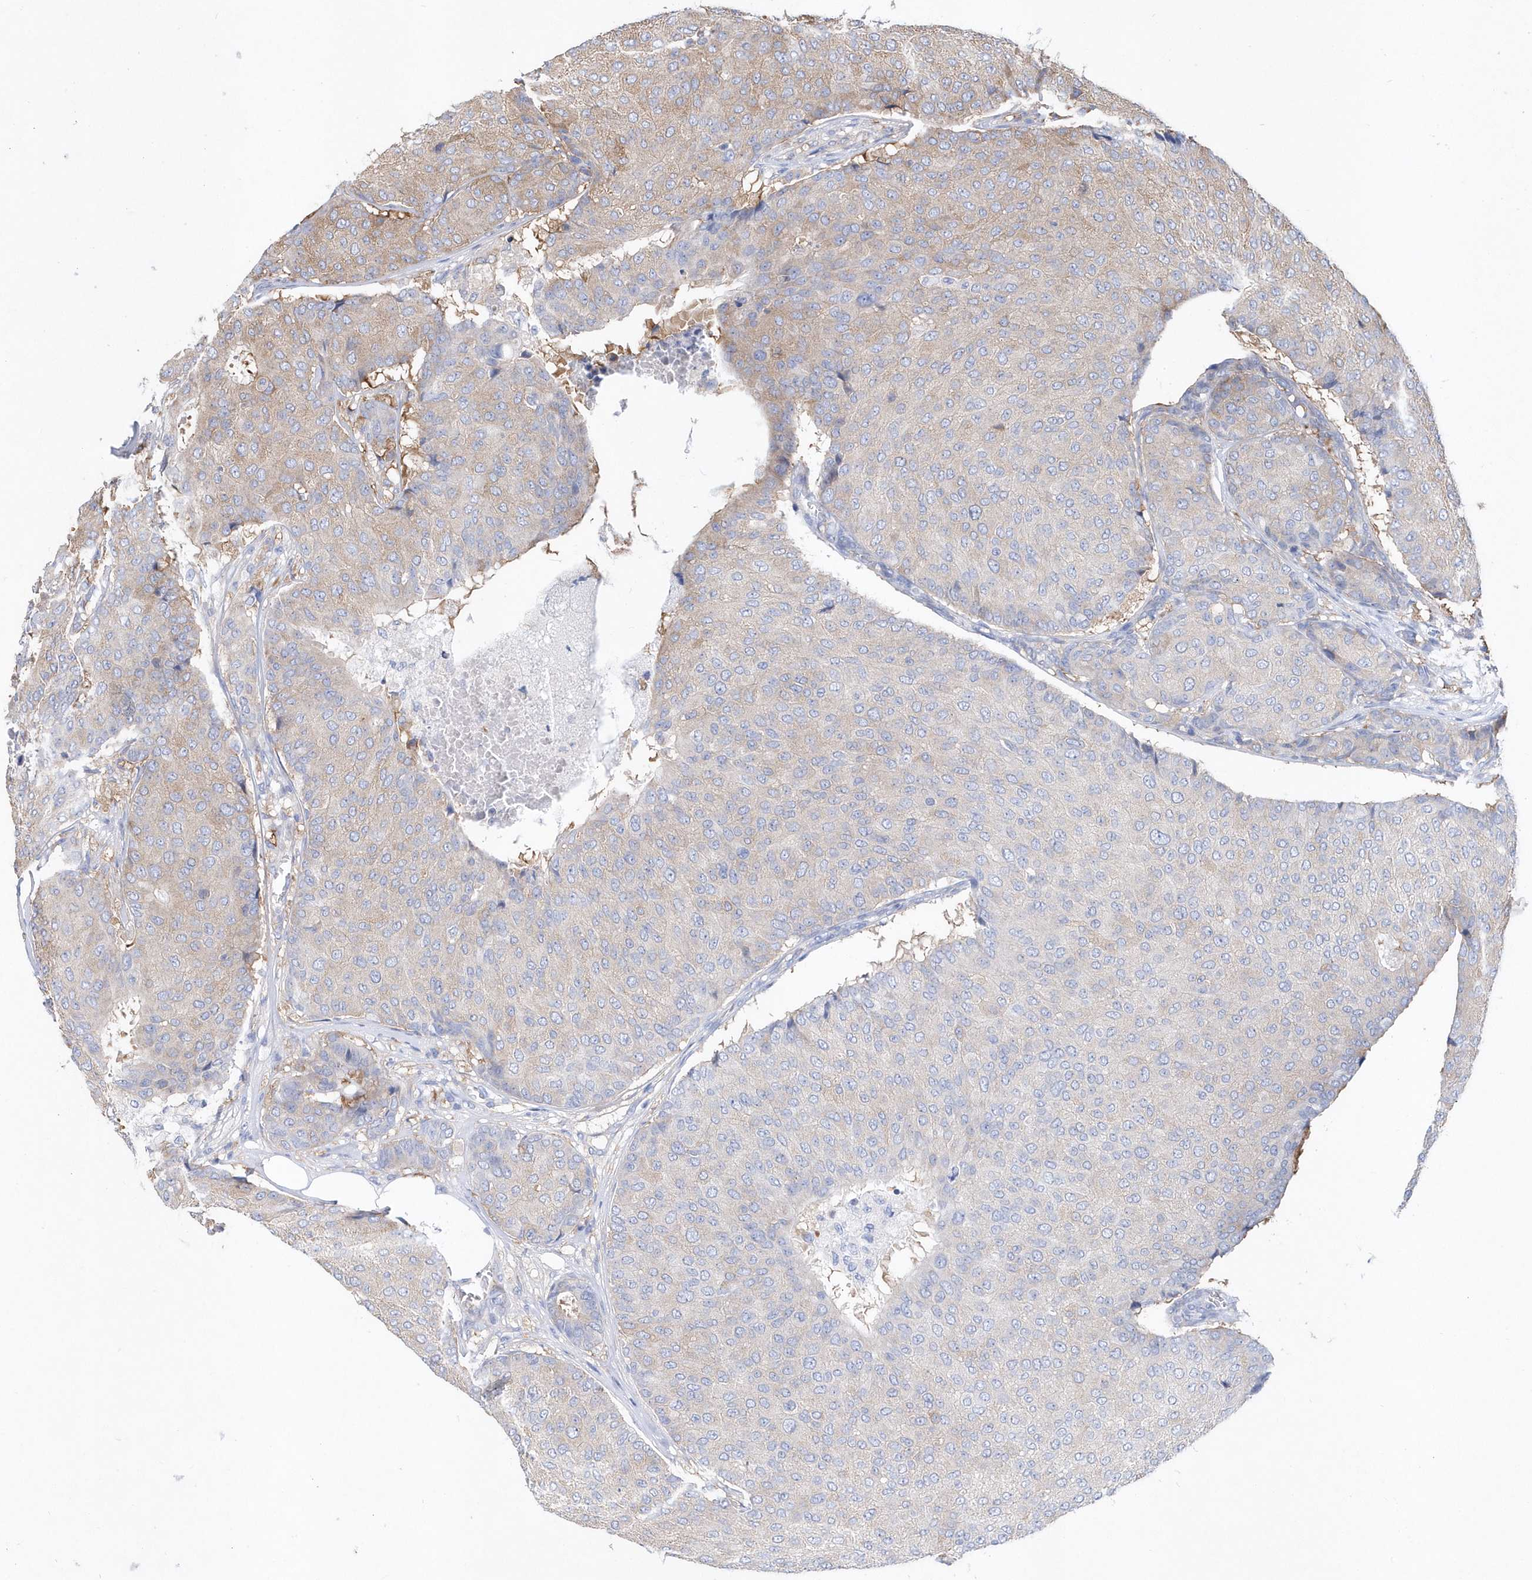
{"staining": {"intensity": "weak", "quantity": "<25%", "location": "cytoplasmic/membranous"}, "tissue": "breast cancer", "cell_type": "Tumor cells", "image_type": "cancer", "snomed": [{"axis": "morphology", "description": "Duct carcinoma"}, {"axis": "topography", "description": "Breast"}], "caption": "An immunohistochemistry (IHC) histopathology image of intraductal carcinoma (breast) is shown. There is no staining in tumor cells of intraductal carcinoma (breast).", "gene": "JKAMP", "patient": {"sex": "female", "age": 75}}